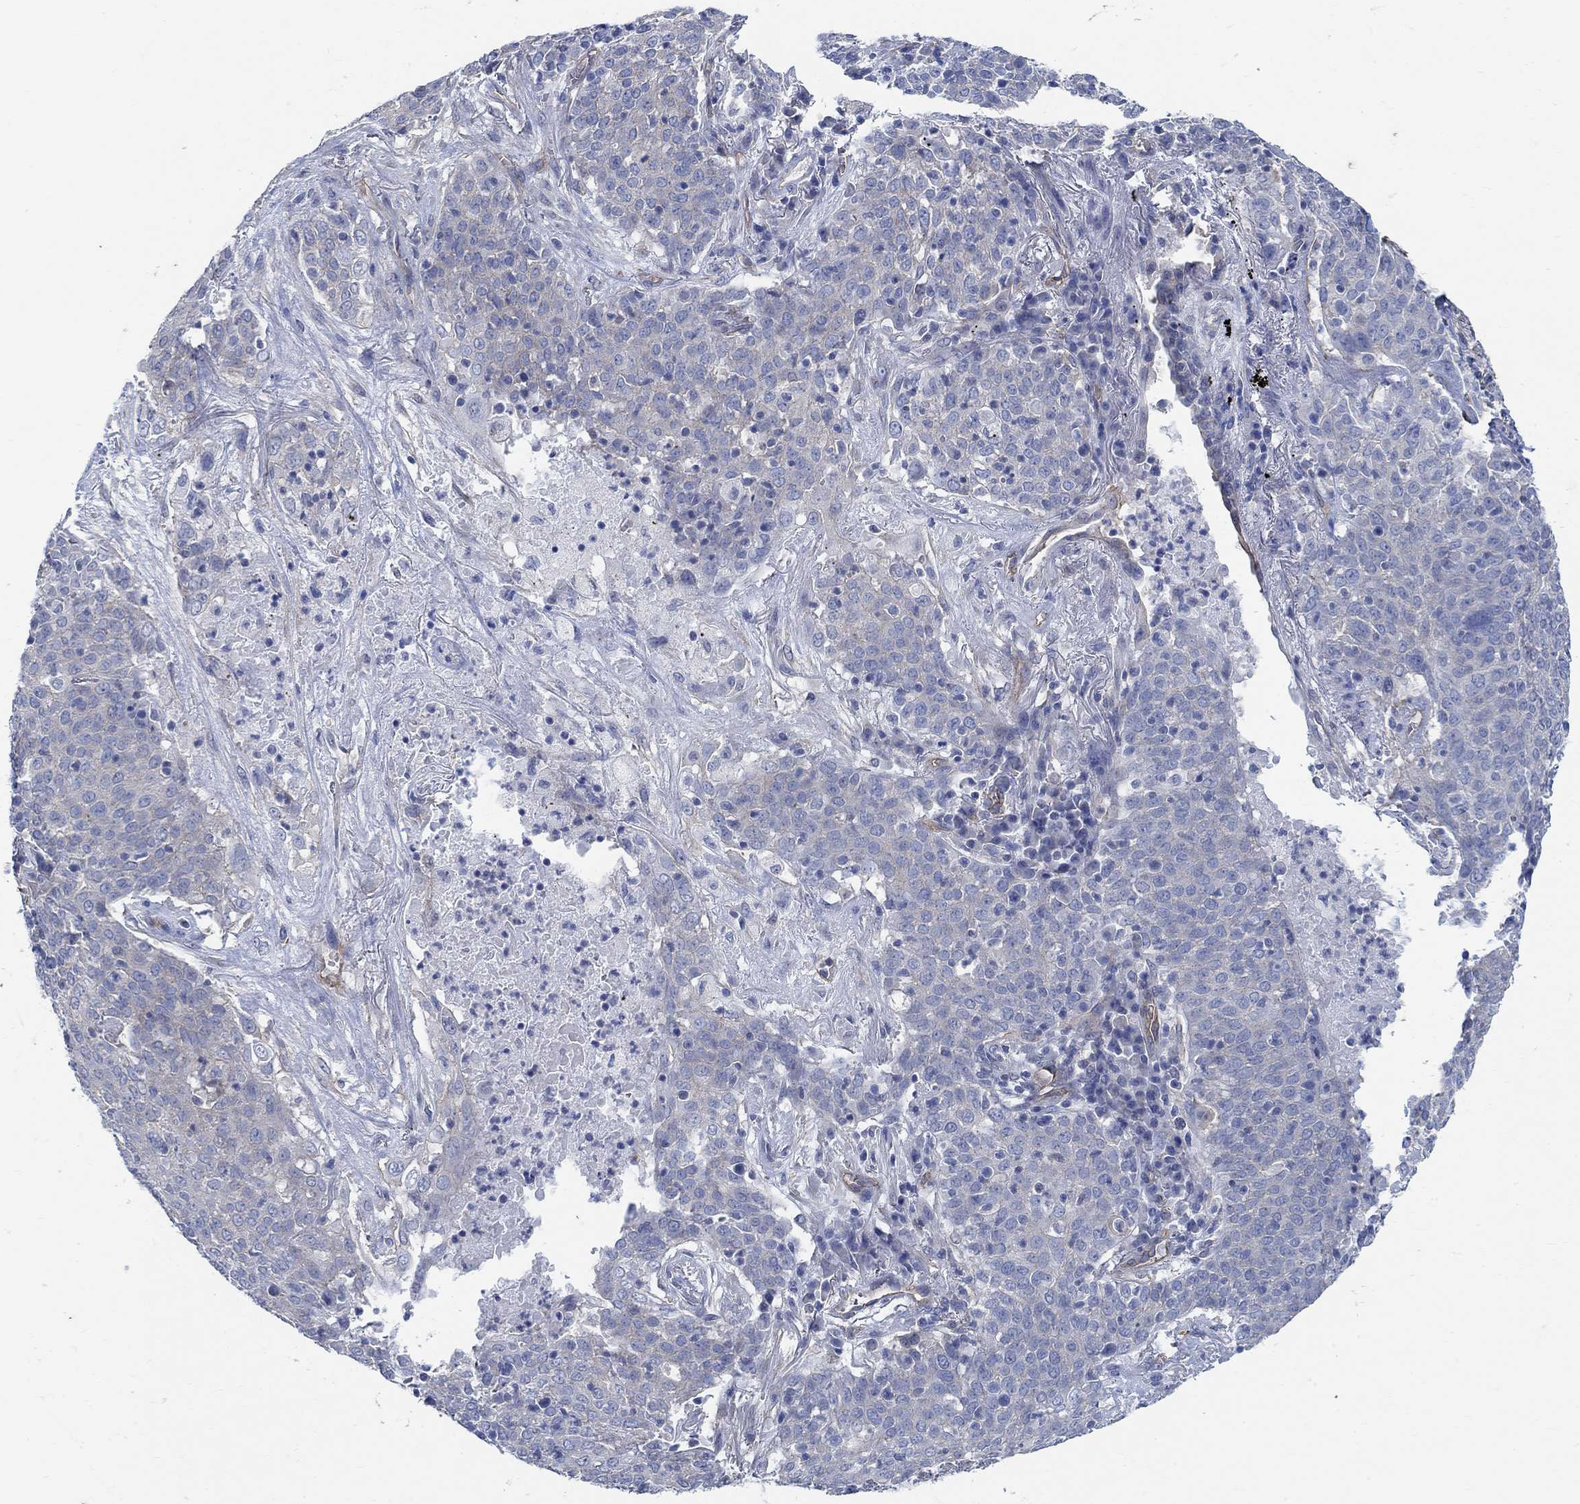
{"staining": {"intensity": "negative", "quantity": "none", "location": "none"}, "tissue": "lung cancer", "cell_type": "Tumor cells", "image_type": "cancer", "snomed": [{"axis": "morphology", "description": "Squamous cell carcinoma, NOS"}, {"axis": "topography", "description": "Lung"}], "caption": "Lung squamous cell carcinoma stained for a protein using IHC reveals no staining tumor cells.", "gene": "TMEM198", "patient": {"sex": "male", "age": 82}}